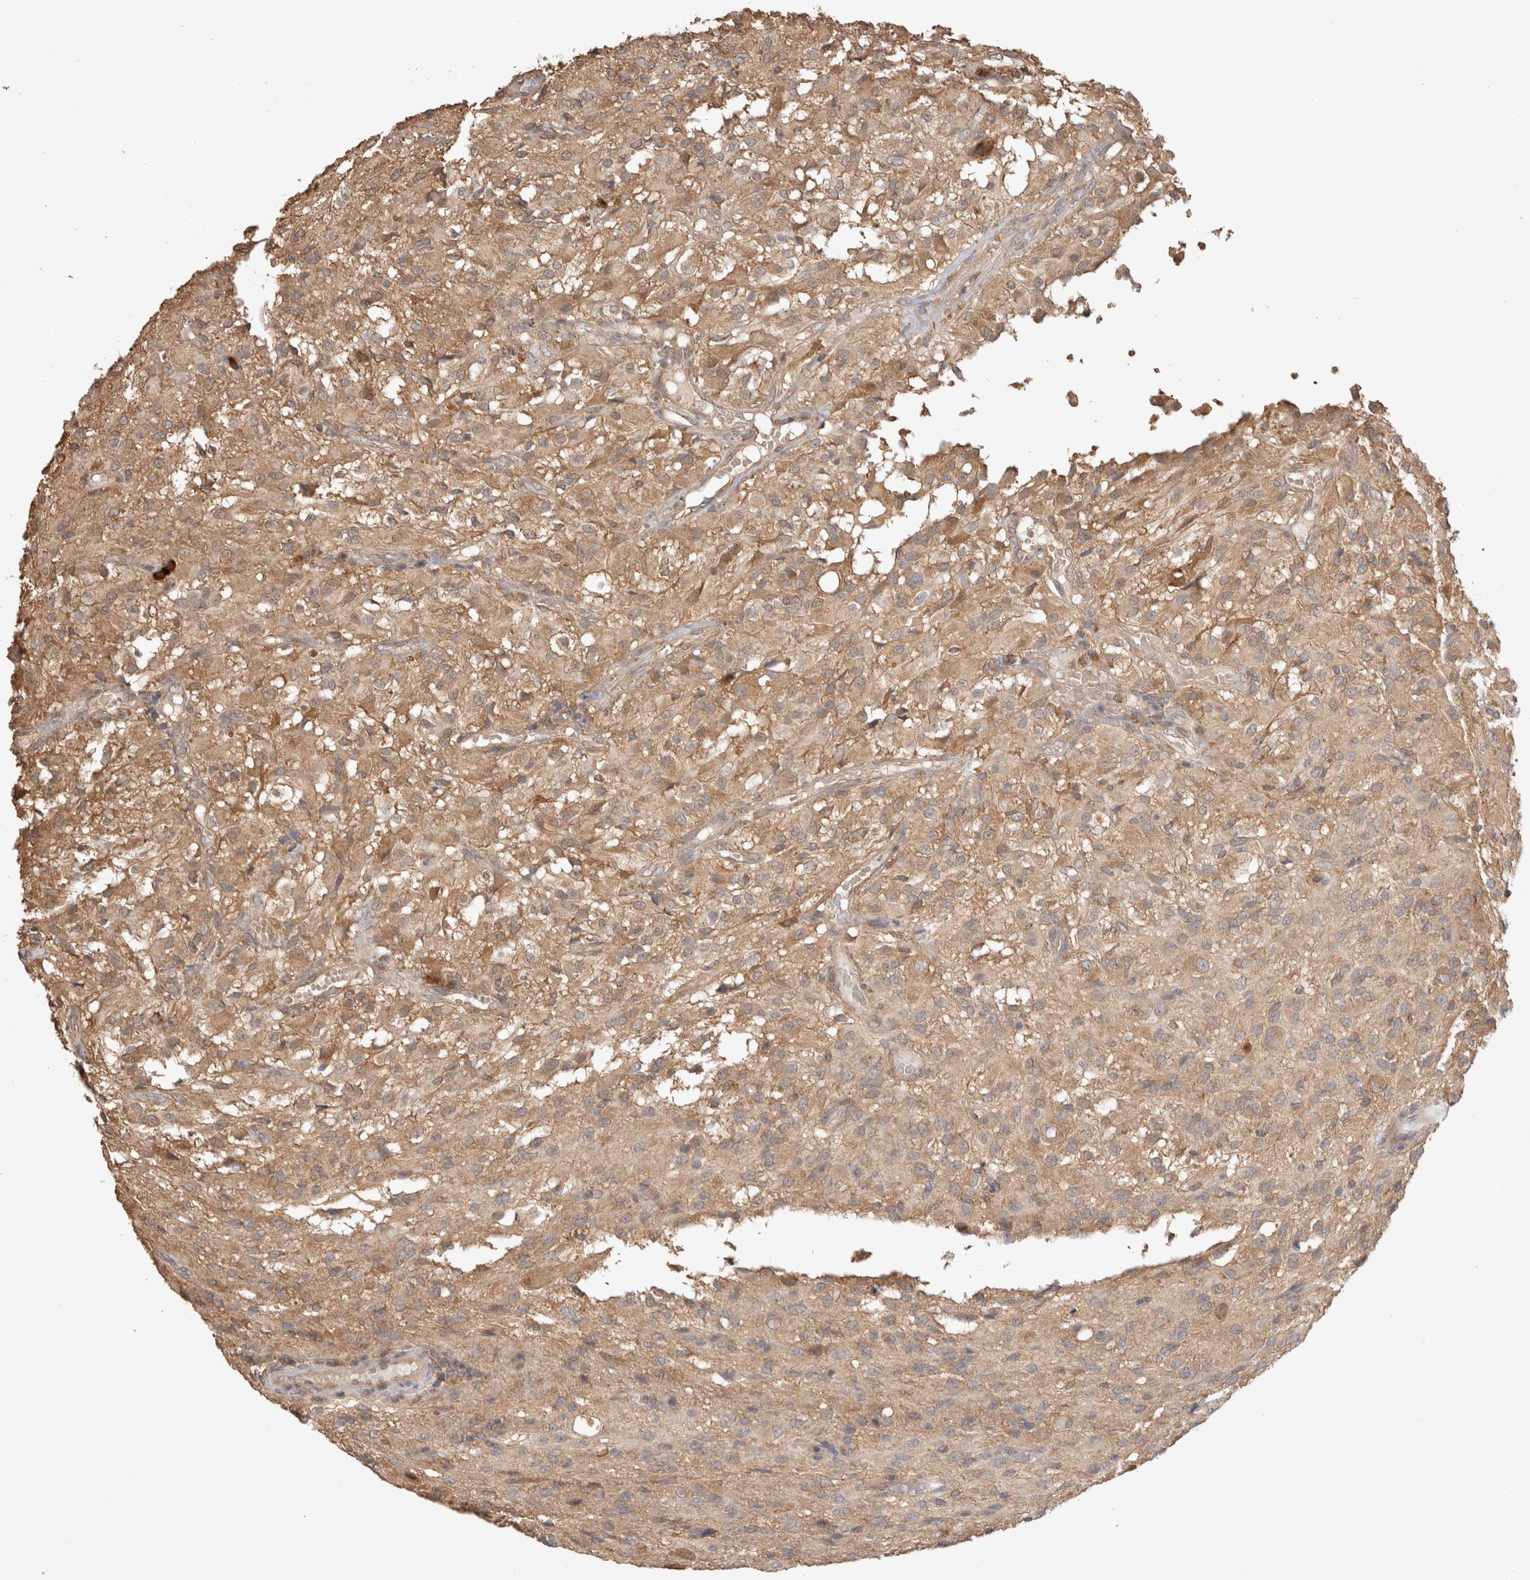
{"staining": {"intensity": "weak", "quantity": "<25%", "location": "cytoplasmic/membranous"}, "tissue": "glioma", "cell_type": "Tumor cells", "image_type": "cancer", "snomed": [{"axis": "morphology", "description": "Glioma, malignant, High grade"}, {"axis": "topography", "description": "Brain"}], "caption": "The immunohistochemistry (IHC) micrograph has no significant expression in tumor cells of high-grade glioma (malignant) tissue.", "gene": "HROB", "patient": {"sex": "female", "age": 59}}